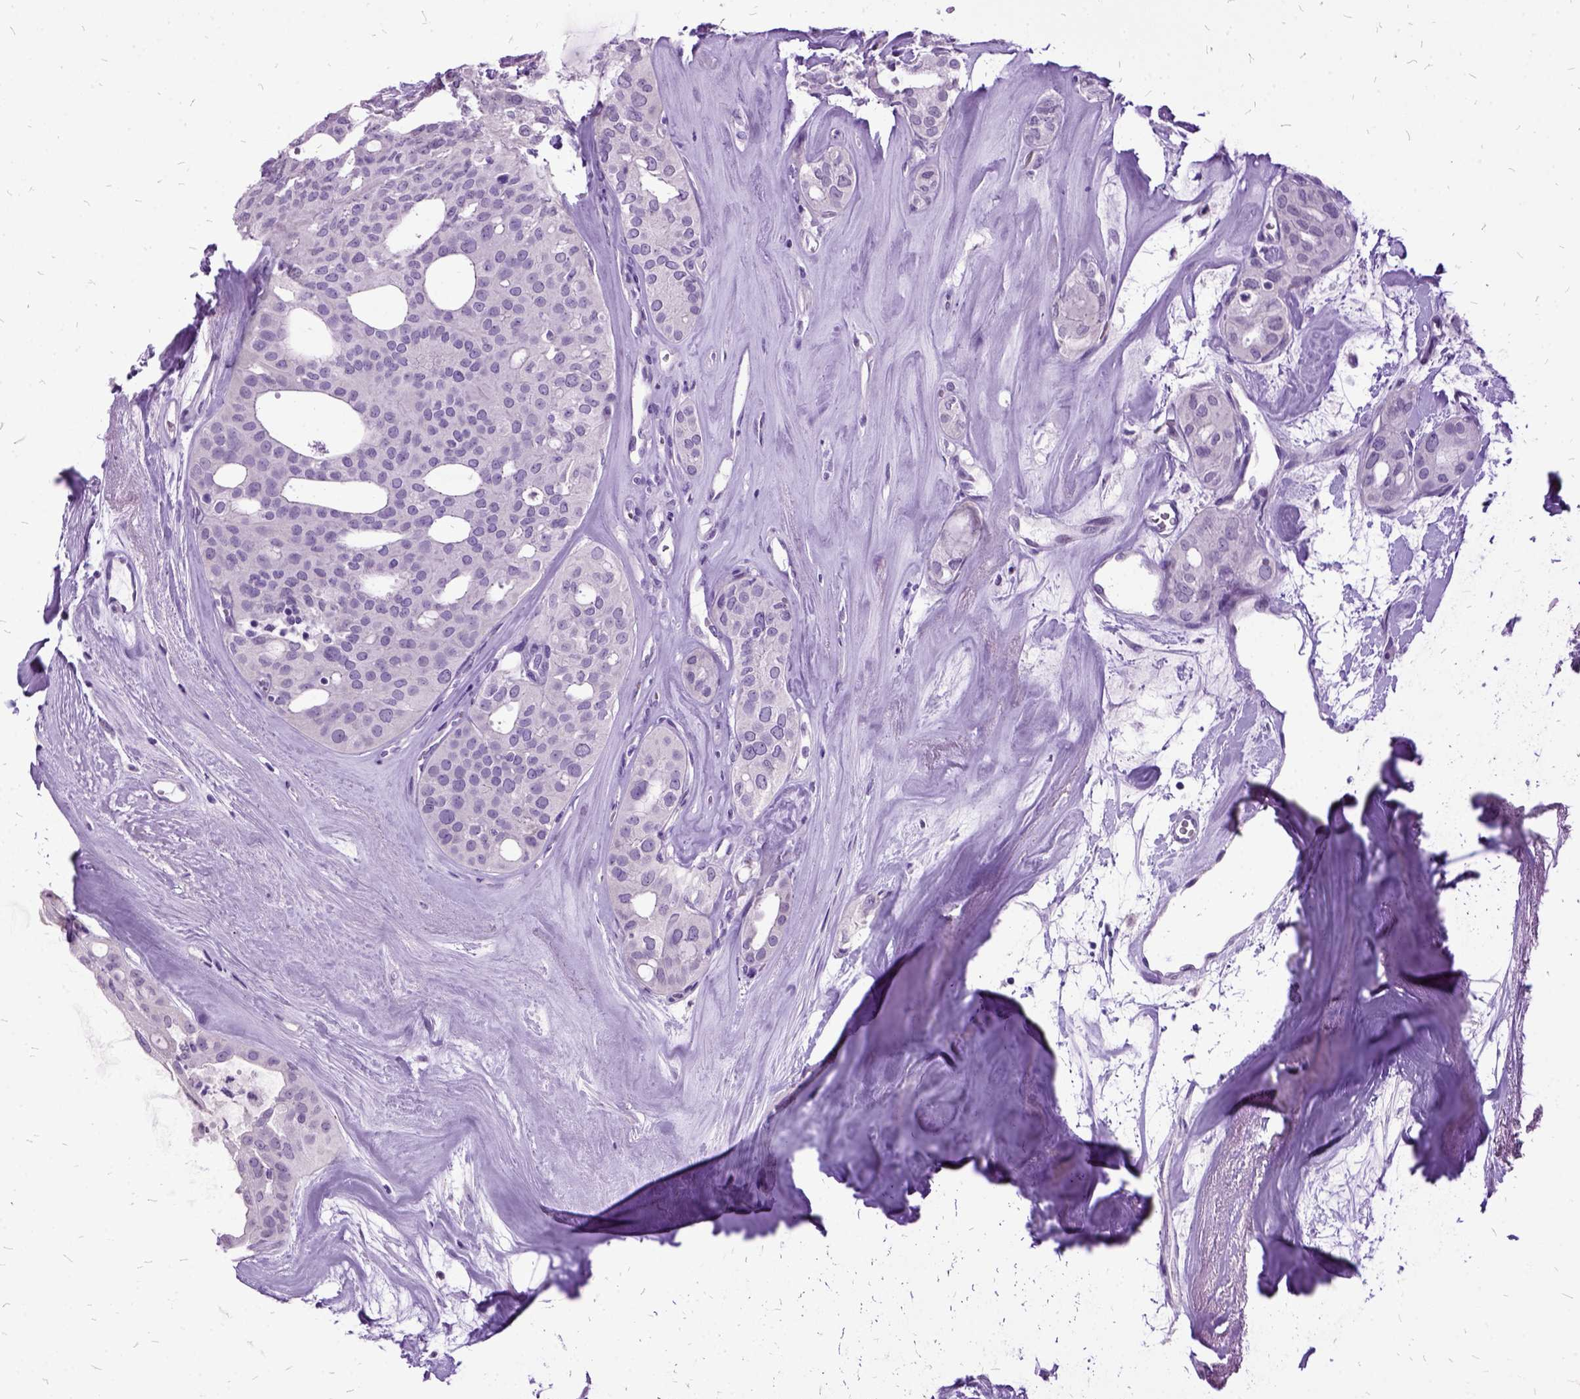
{"staining": {"intensity": "negative", "quantity": "none", "location": "none"}, "tissue": "thyroid cancer", "cell_type": "Tumor cells", "image_type": "cancer", "snomed": [{"axis": "morphology", "description": "Follicular adenoma carcinoma, NOS"}, {"axis": "topography", "description": "Thyroid gland"}], "caption": "This is a photomicrograph of immunohistochemistry (IHC) staining of thyroid cancer, which shows no expression in tumor cells.", "gene": "MME", "patient": {"sex": "male", "age": 75}}